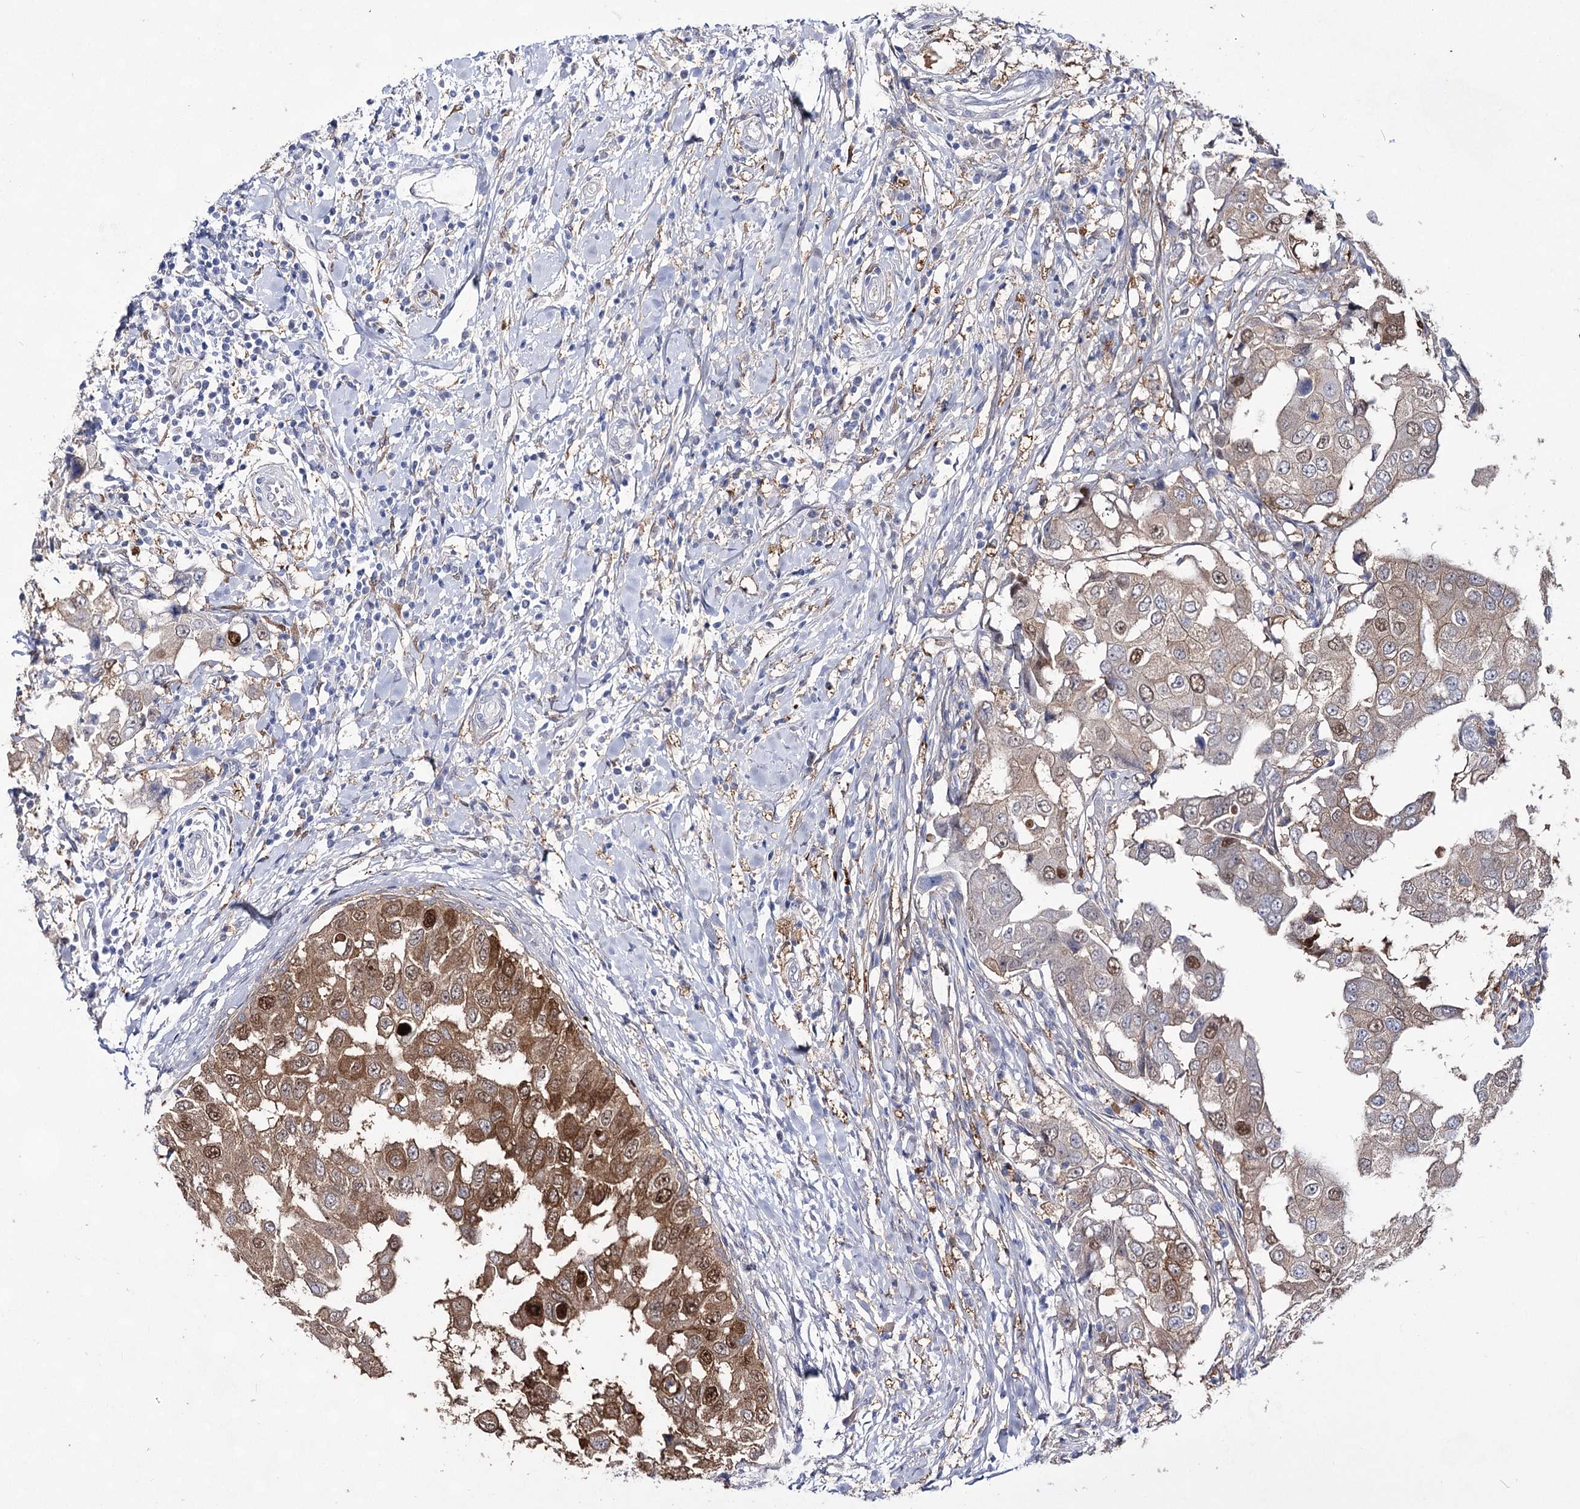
{"staining": {"intensity": "moderate", "quantity": ">75%", "location": "cytoplasmic/membranous,nuclear"}, "tissue": "breast cancer", "cell_type": "Tumor cells", "image_type": "cancer", "snomed": [{"axis": "morphology", "description": "Duct carcinoma"}, {"axis": "topography", "description": "Breast"}], "caption": "Protein positivity by IHC reveals moderate cytoplasmic/membranous and nuclear staining in about >75% of tumor cells in breast cancer (intraductal carcinoma). The protein is stained brown, and the nuclei are stained in blue (DAB IHC with brightfield microscopy, high magnification).", "gene": "UGDH", "patient": {"sex": "female", "age": 27}}